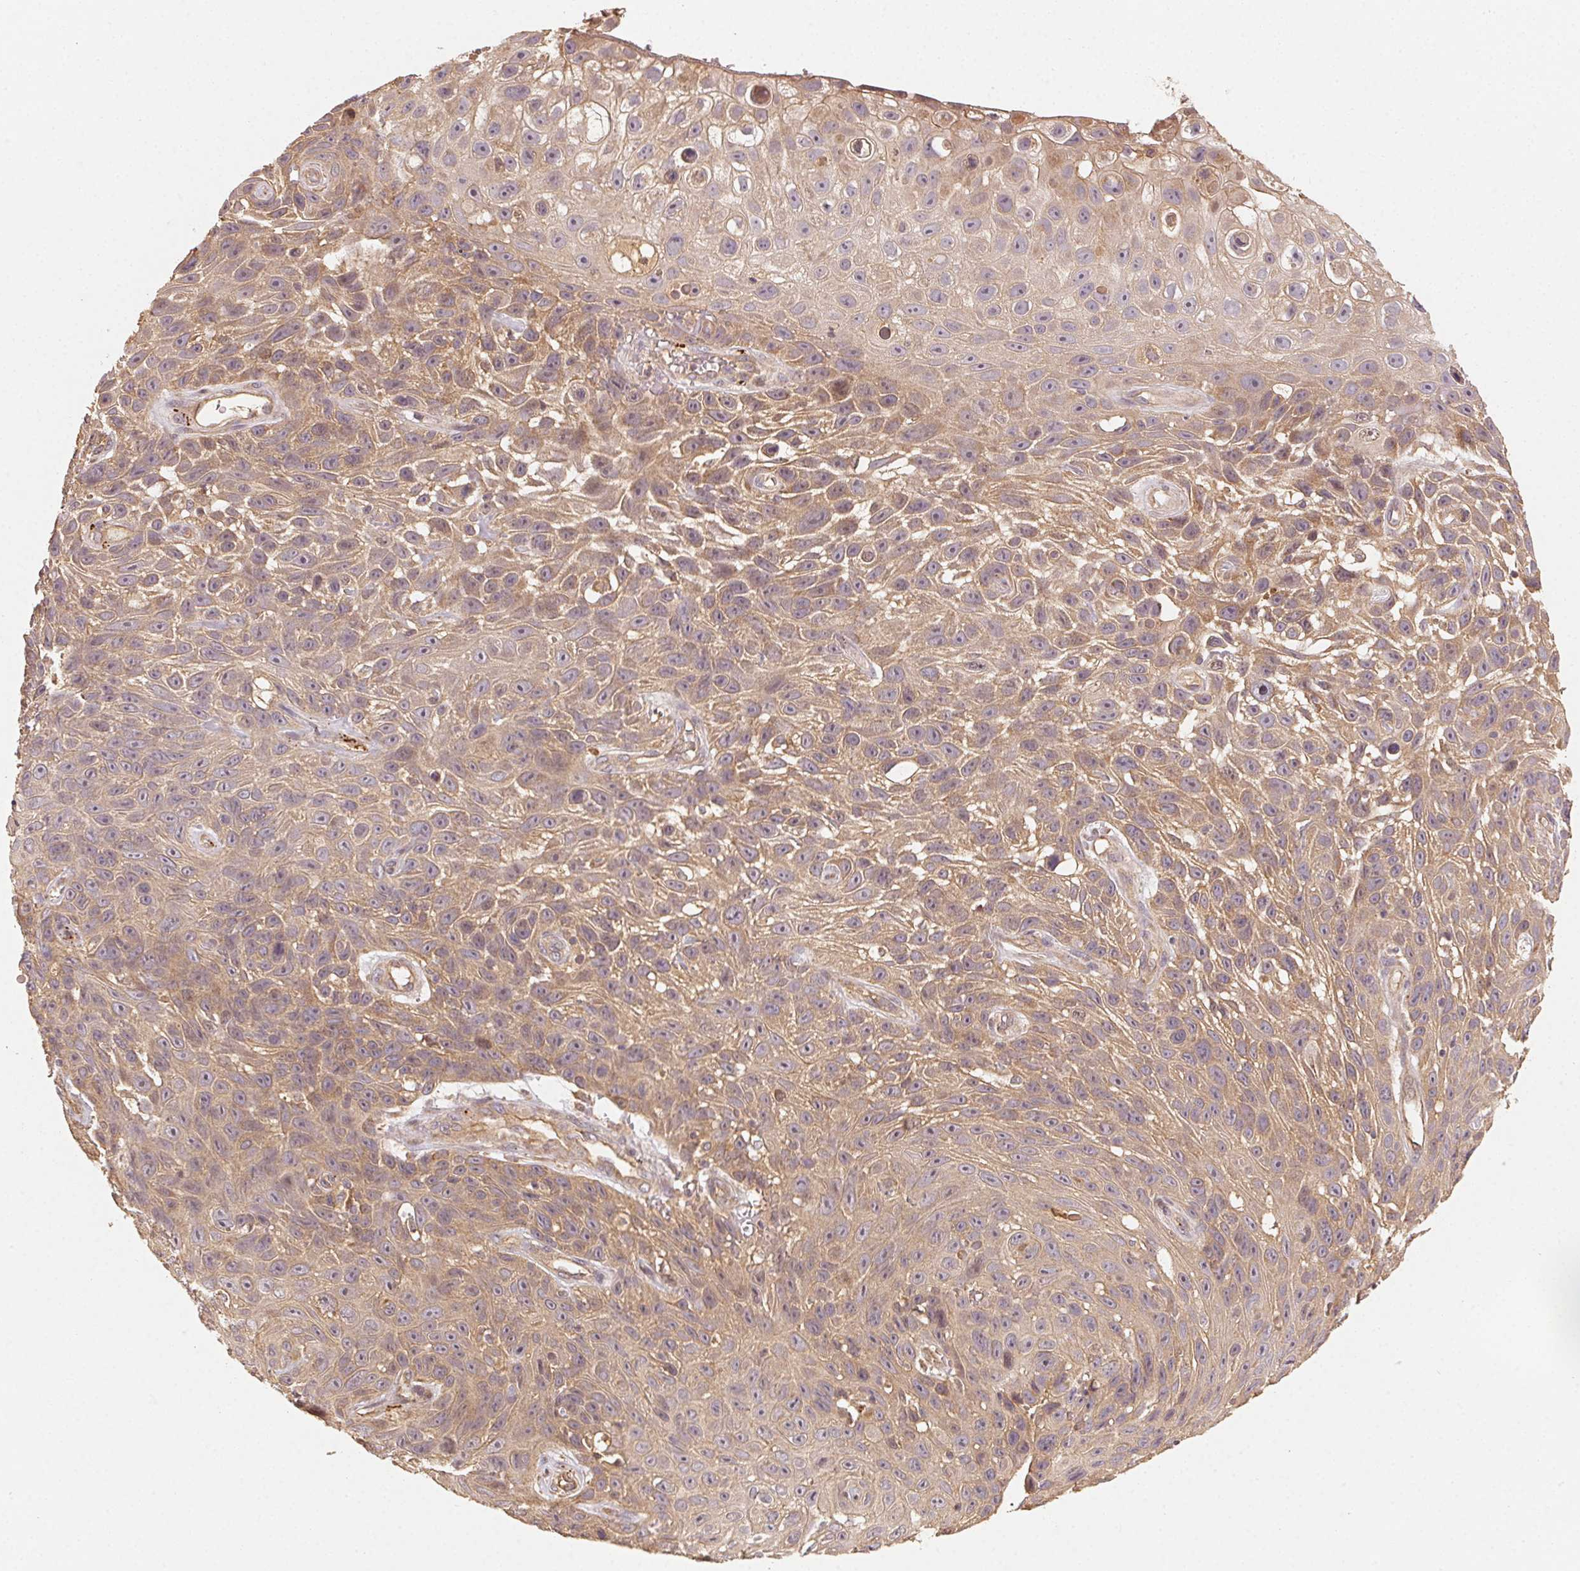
{"staining": {"intensity": "weak", "quantity": ">75%", "location": "cytoplasmic/membranous"}, "tissue": "skin cancer", "cell_type": "Tumor cells", "image_type": "cancer", "snomed": [{"axis": "morphology", "description": "Squamous cell carcinoma, NOS"}, {"axis": "topography", "description": "Skin"}], "caption": "Immunohistochemistry of human skin squamous cell carcinoma demonstrates low levels of weak cytoplasmic/membranous positivity in about >75% of tumor cells.", "gene": "RALA", "patient": {"sex": "male", "age": 82}}